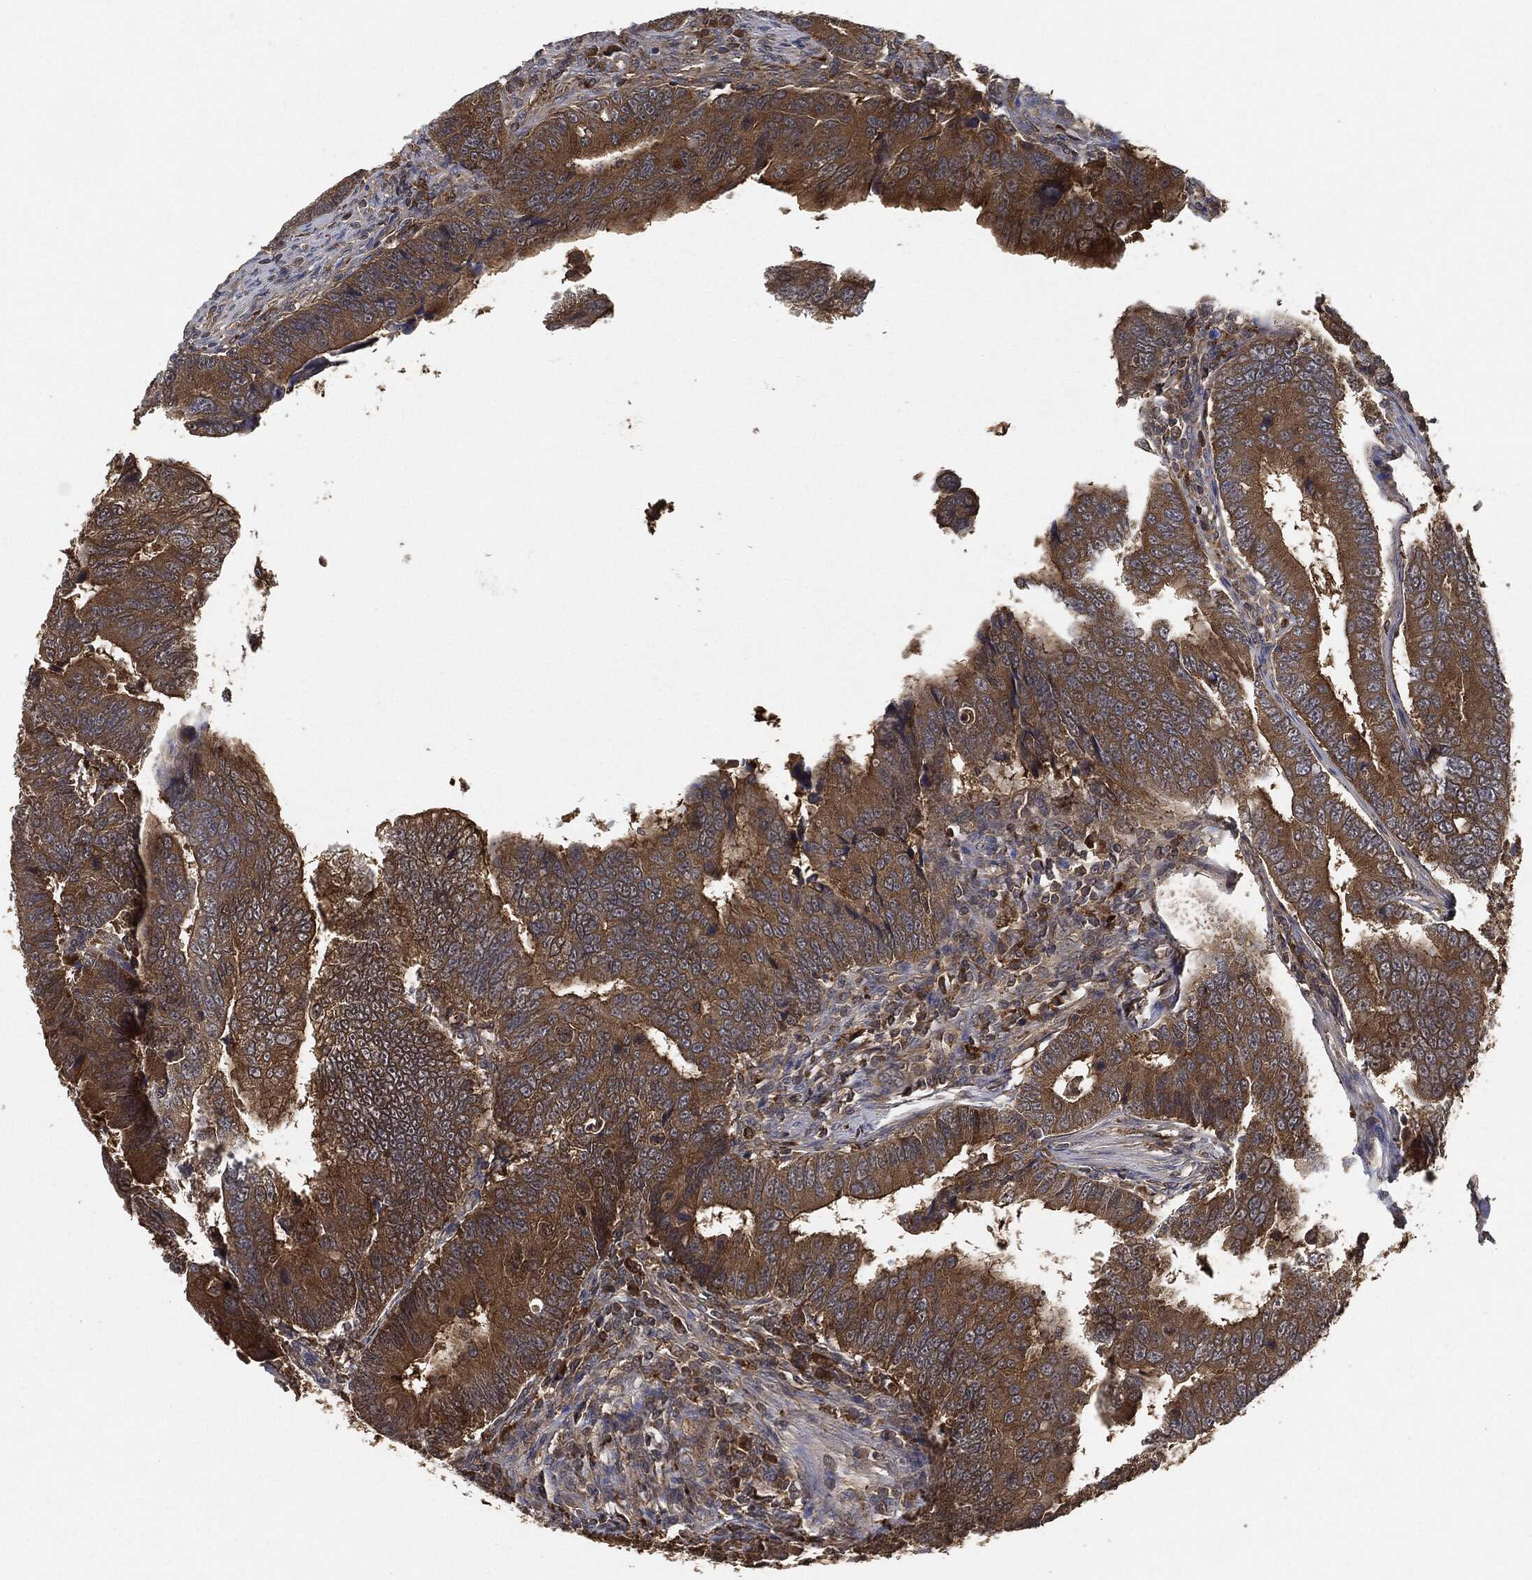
{"staining": {"intensity": "moderate", "quantity": ">75%", "location": "cytoplasmic/membranous"}, "tissue": "colorectal cancer", "cell_type": "Tumor cells", "image_type": "cancer", "snomed": [{"axis": "morphology", "description": "Adenocarcinoma, NOS"}, {"axis": "topography", "description": "Colon"}], "caption": "Immunohistochemical staining of human adenocarcinoma (colorectal) reveals medium levels of moderate cytoplasmic/membranous protein positivity in about >75% of tumor cells. (Stains: DAB in brown, nuclei in blue, Microscopy: brightfield microscopy at high magnification).", "gene": "BRAF", "patient": {"sex": "female", "age": 72}}